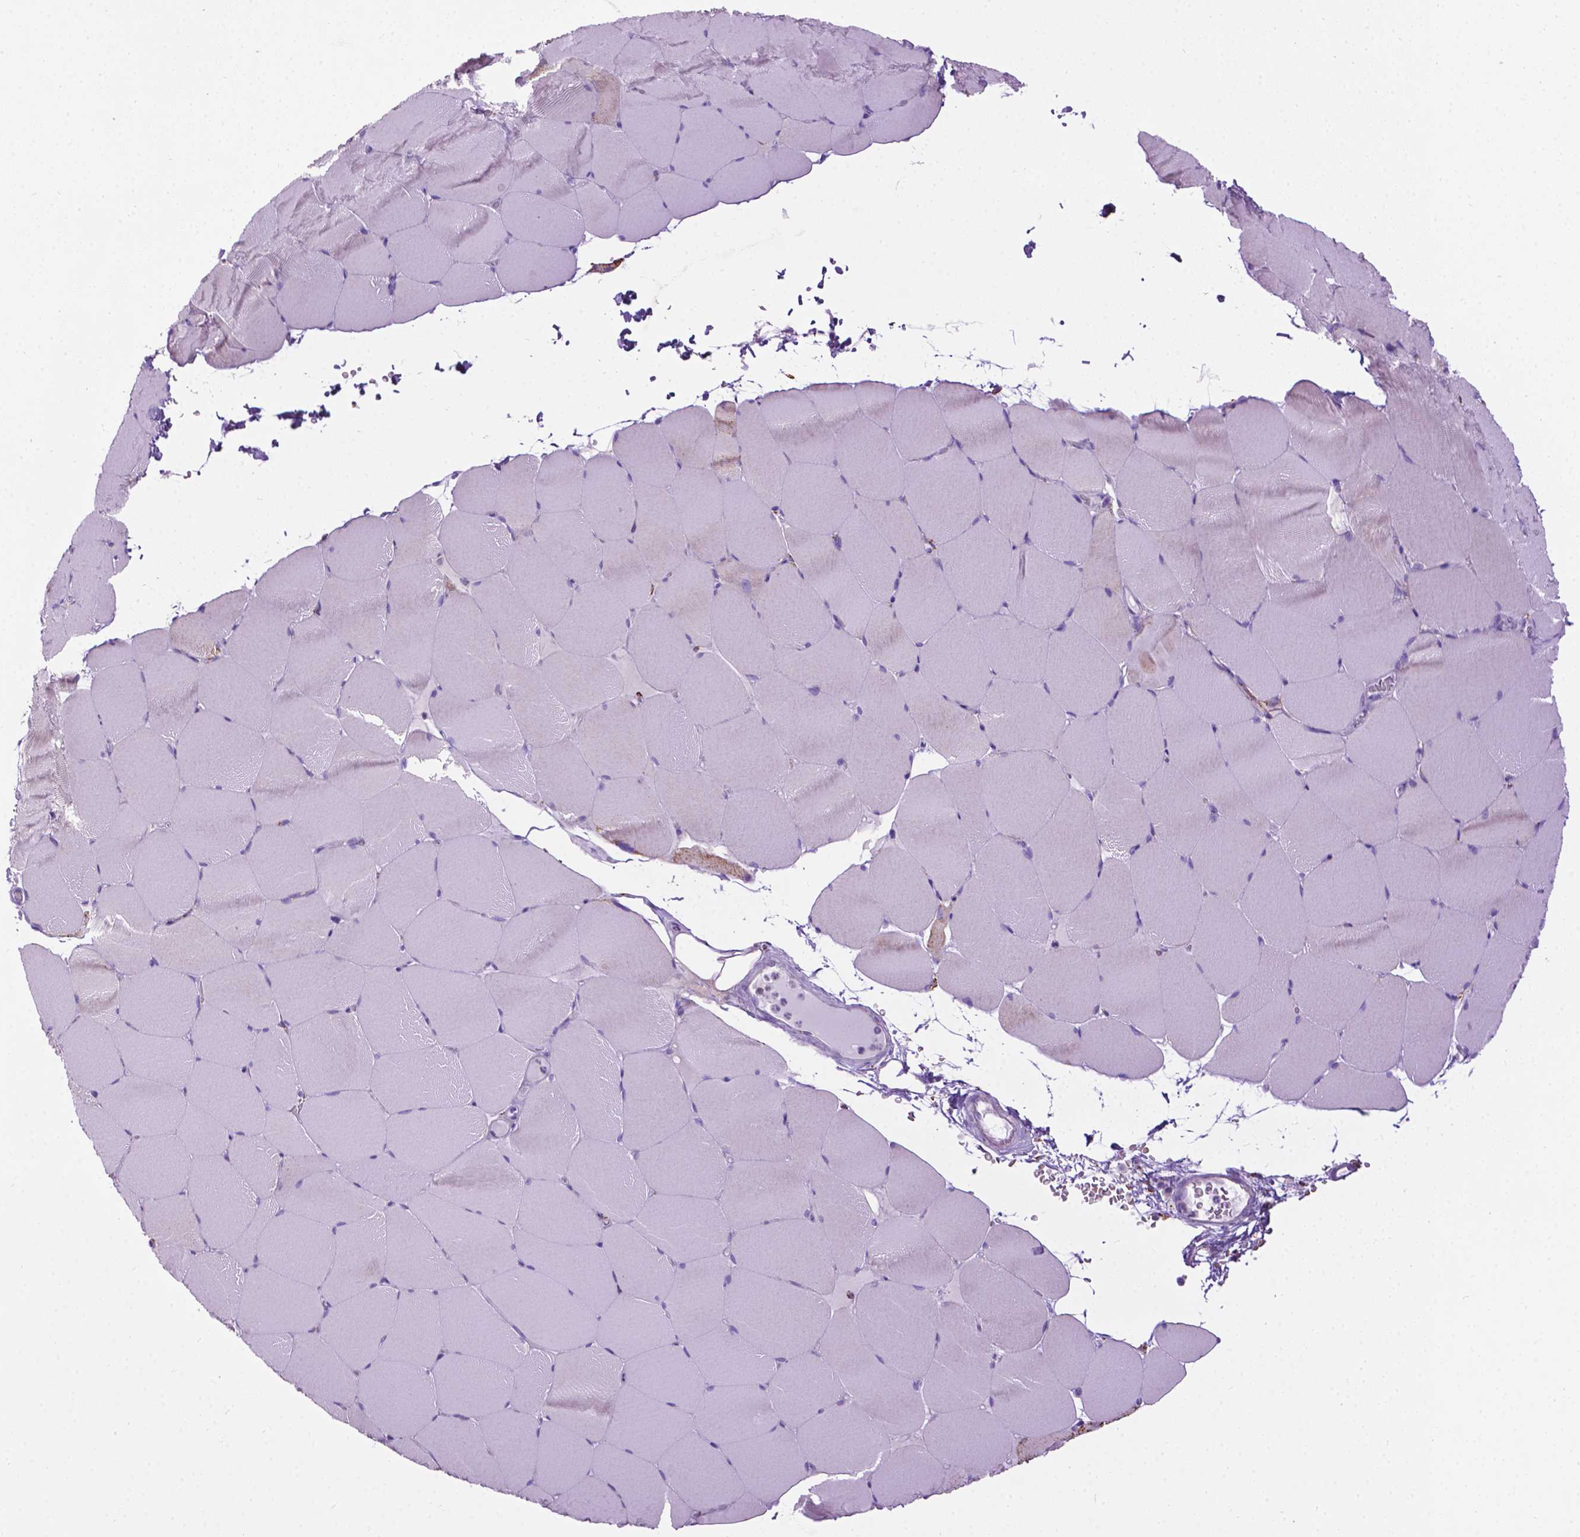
{"staining": {"intensity": "negative", "quantity": "none", "location": "none"}, "tissue": "skeletal muscle", "cell_type": "Myocytes", "image_type": "normal", "snomed": [{"axis": "morphology", "description": "Normal tissue, NOS"}, {"axis": "topography", "description": "Skeletal muscle"}], "caption": "An immunohistochemistry (IHC) image of benign skeletal muscle is shown. There is no staining in myocytes of skeletal muscle. Nuclei are stained in blue.", "gene": "TMEM132E", "patient": {"sex": "female", "age": 37}}